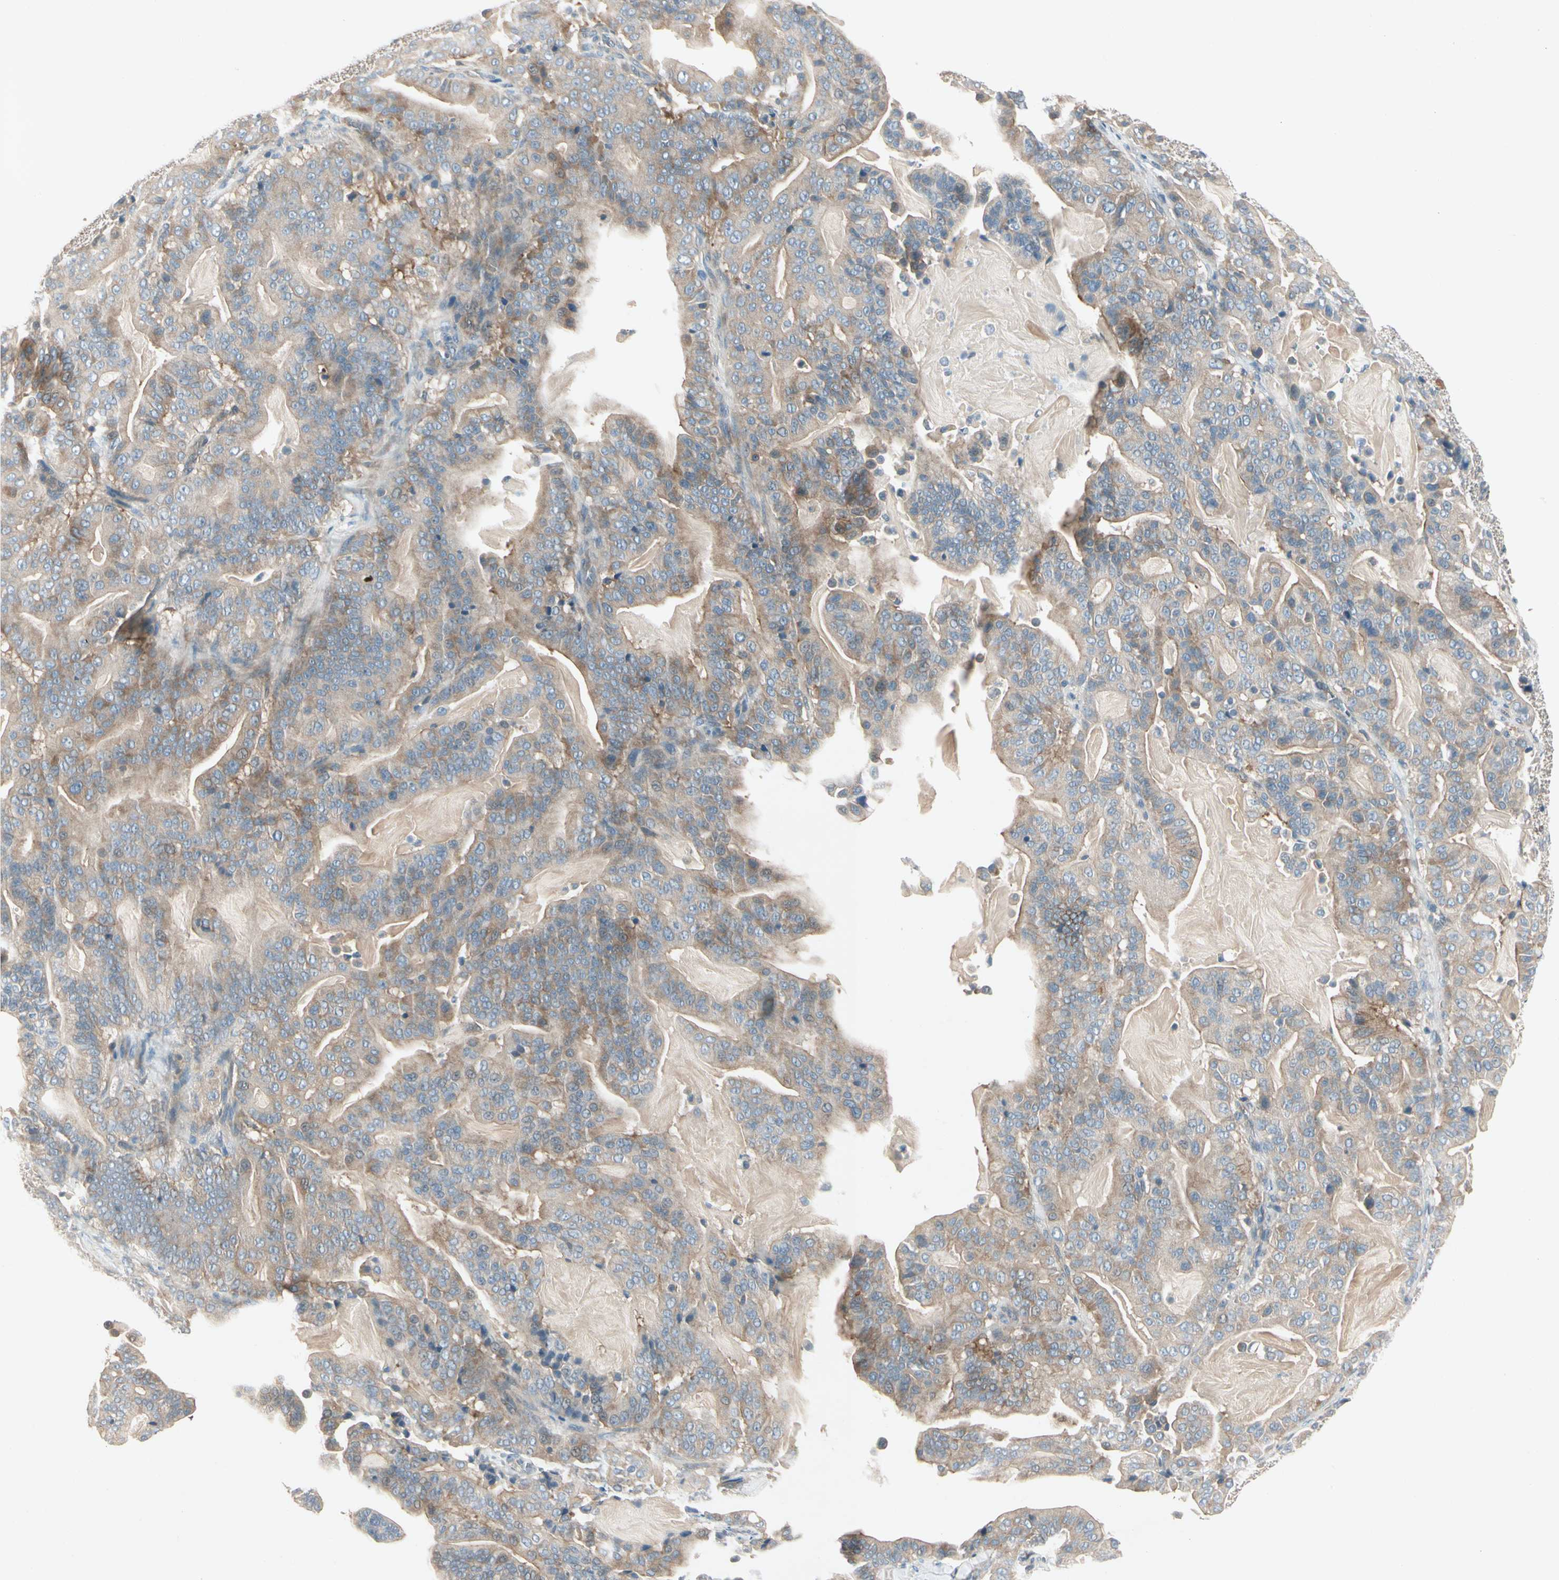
{"staining": {"intensity": "weak", "quantity": ">75%", "location": "cytoplasmic/membranous"}, "tissue": "pancreatic cancer", "cell_type": "Tumor cells", "image_type": "cancer", "snomed": [{"axis": "morphology", "description": "Adenocarcinoma, NOS"}, {"axis": "topography", "description": "Pancreas"}], "caption": "Protein staining exhibits weak cytoplasmic/membranous expression in about >75% of tumor cells in pancreatic cancer (adenocarcinoma).", "gene": "IL1R1", "patient": {"sex": "male", "age": 63}}